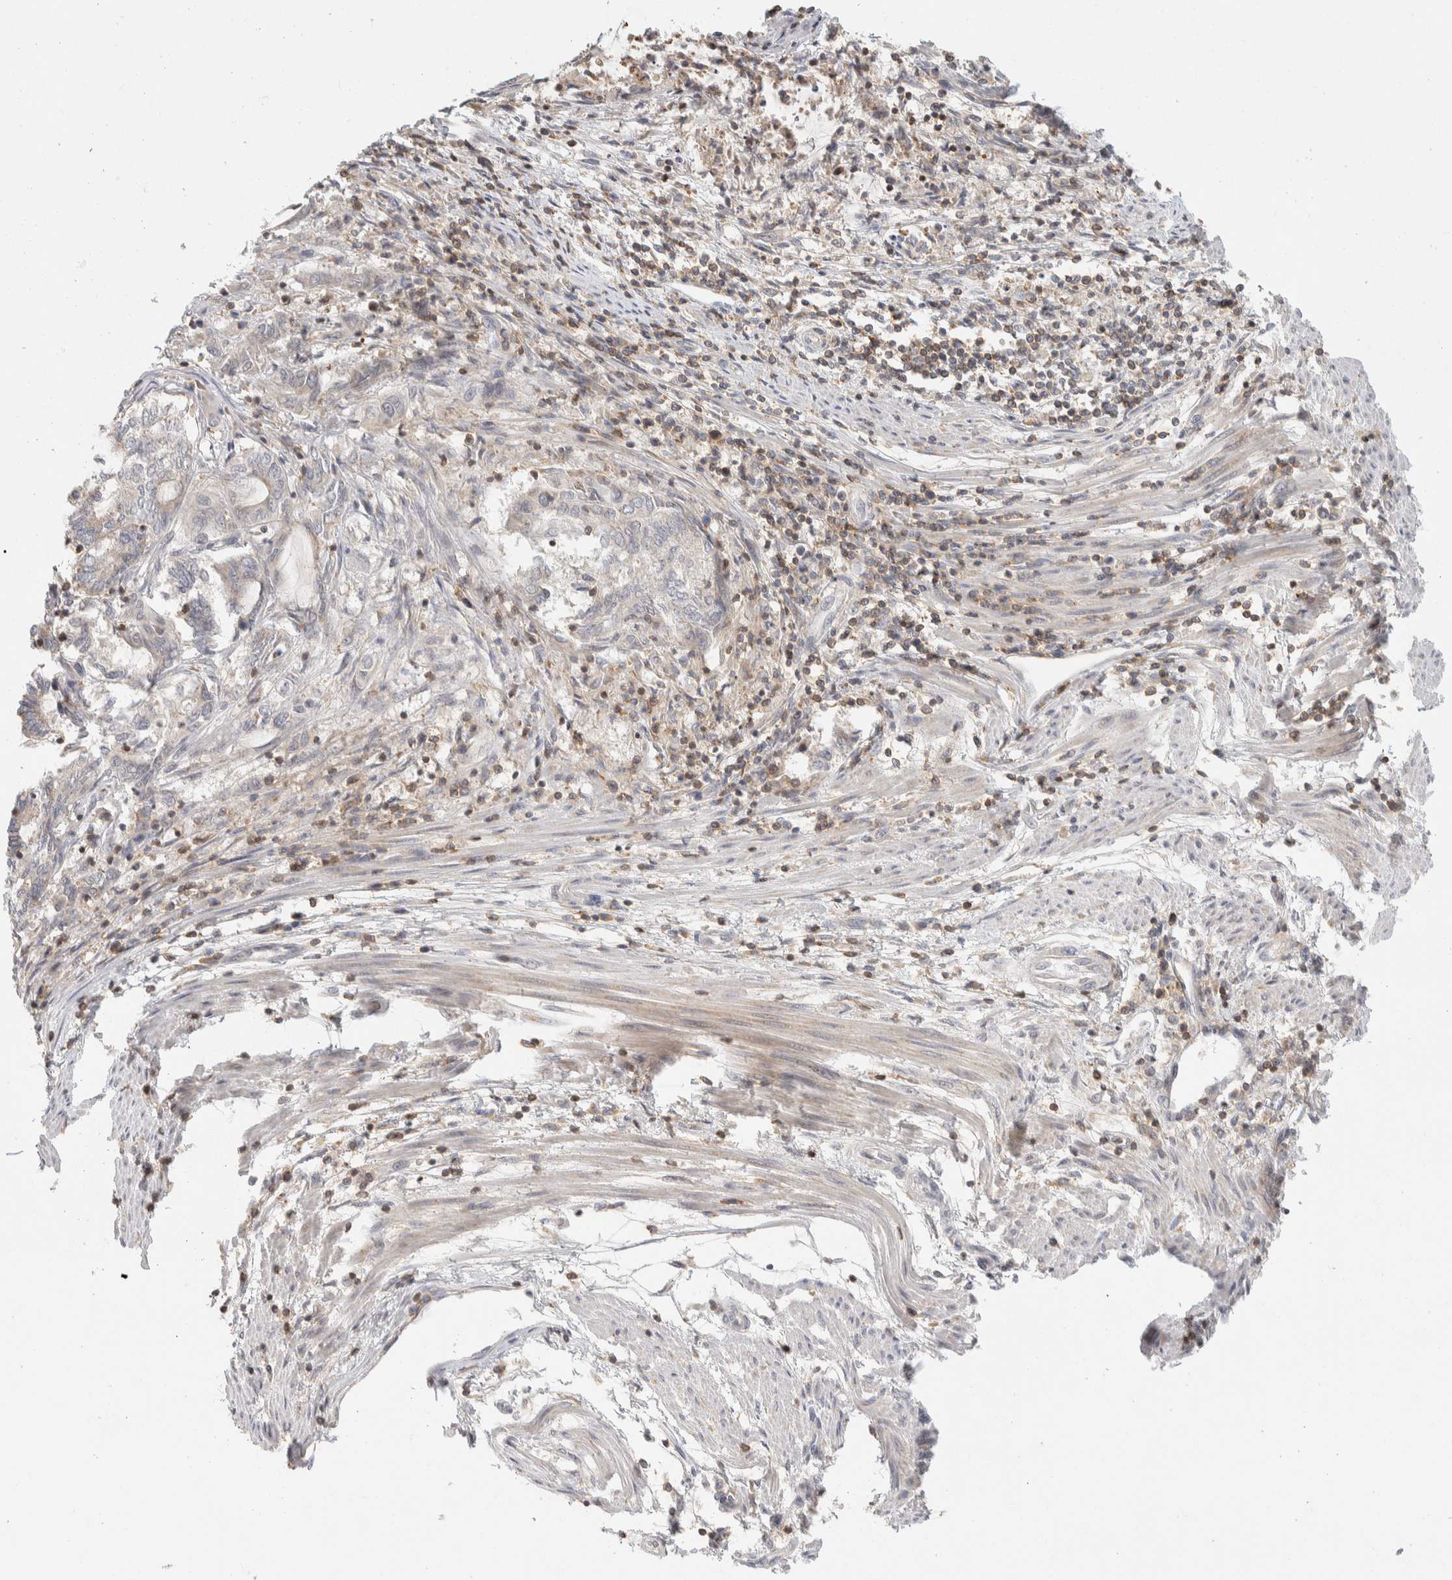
{"staining": {"intensity": "negative", "quantity": "none", "location": "none"}, "tissue": "endometrial cancer", "cell_type": "Tumor cells", "image_type": "cancer", "snomed": [{"axis": "morphology", "description": "Adenocarcinoma, NOS"}, {"axis": "topography", "description": "Uterus"}, {"axis": "topography", "description": "Endometrium"}], "caption": "Immunohistochemical staining of endometrial cancer (adenocarcinoma) exhibits no significant expression in tumor cells.", "gene": "RUNDC1", "patient": {"sex": "female", "age": 70}}